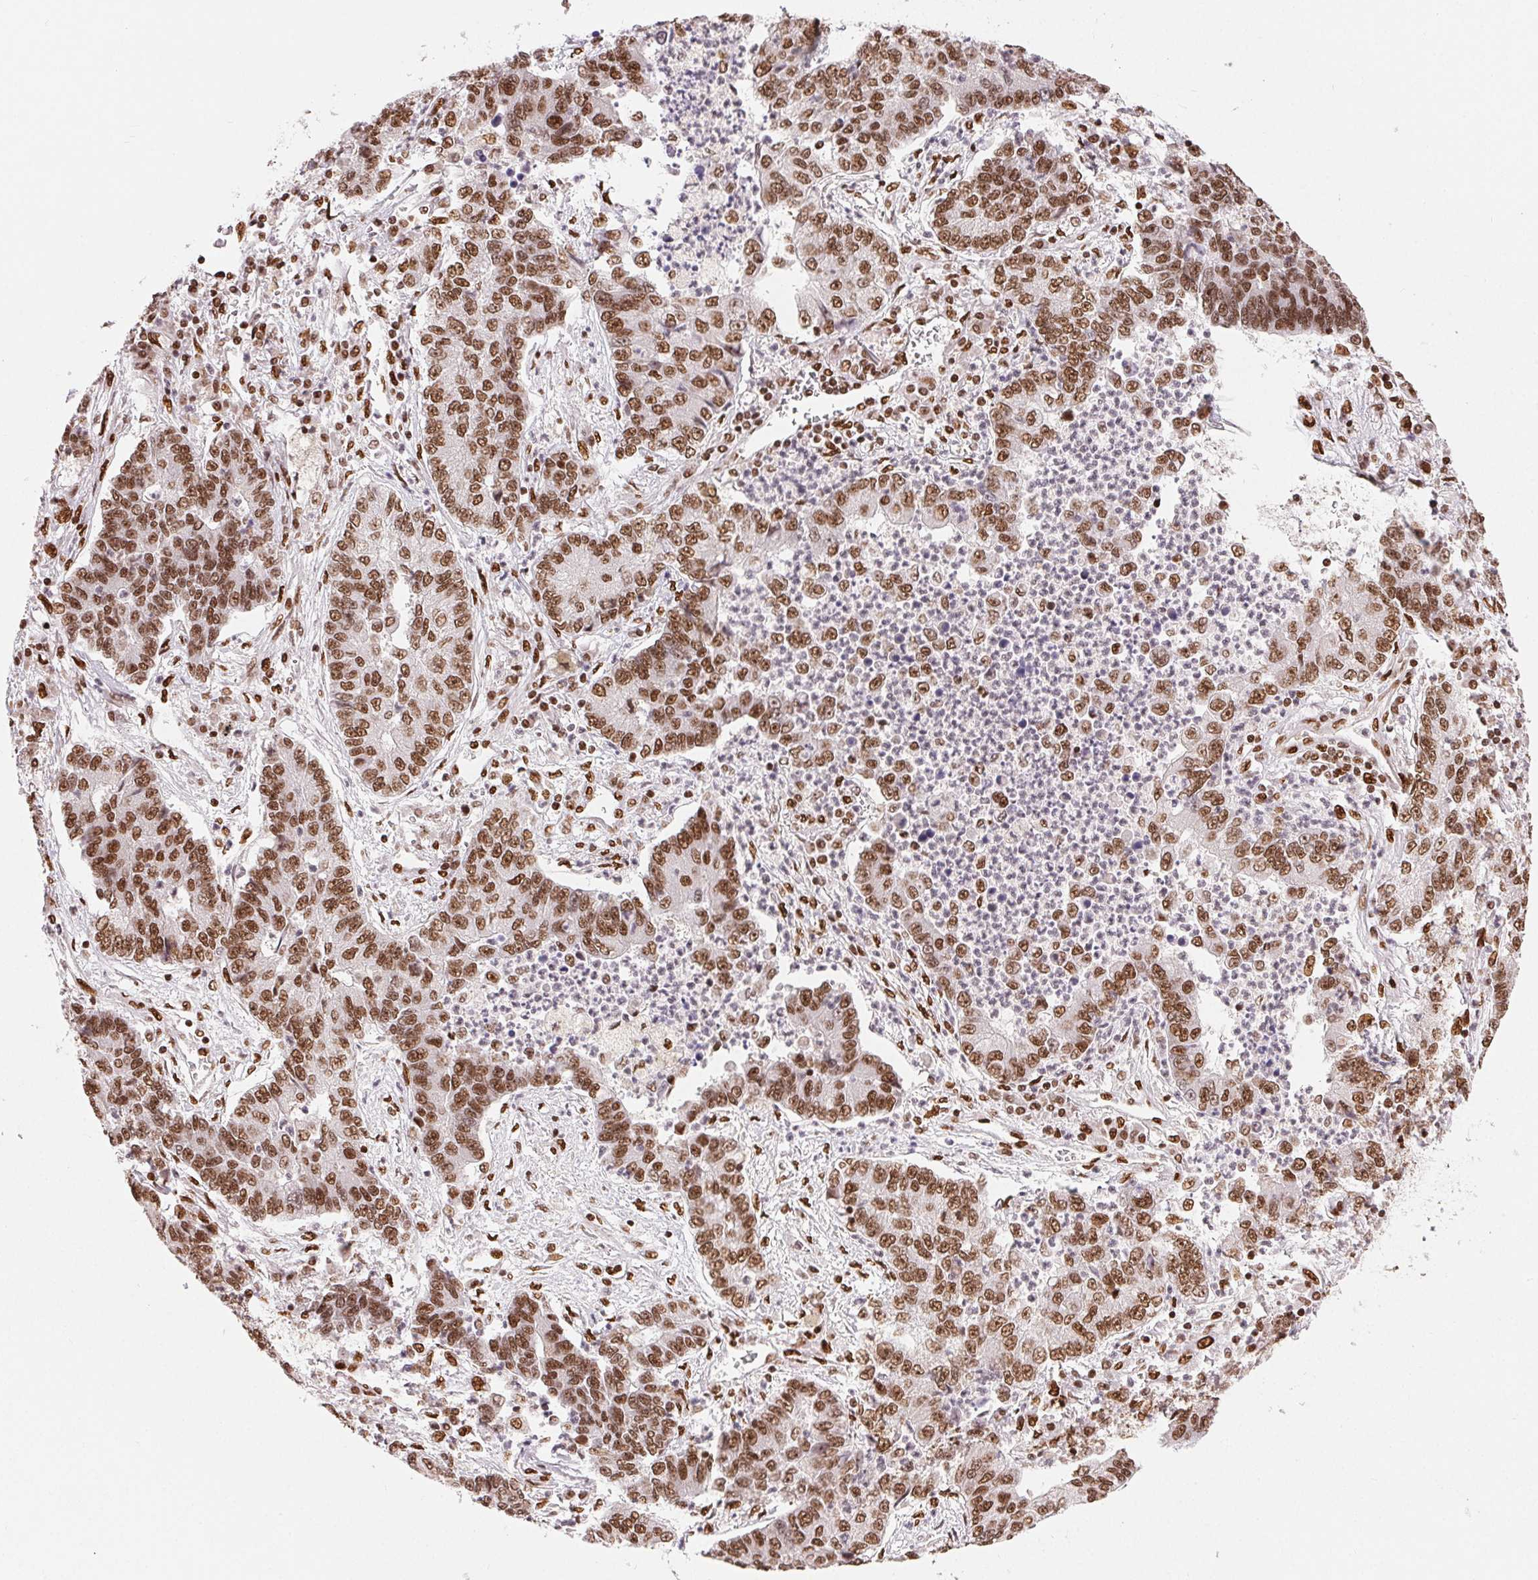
{"staining": {"intensity": "moderate", "quantity": ">75%", "location": "nuclear"}, "tissue": "lung cancer", "cell_type": "Tumor cells", "image_type": "cancer", "snomed": [{"axis": "morphology", "description": "Adenocarcinoma, NOS"}, {"axis": "topography", "description": "Lung"}], "caption": "Moderate nuclear positivity for a protein is identified in approximately >75% of tumor cells of lung cancer using immunohistochemistry (IHC).", "gene": "ZNF80", "patient": {"sex": "female", "age": 57}}